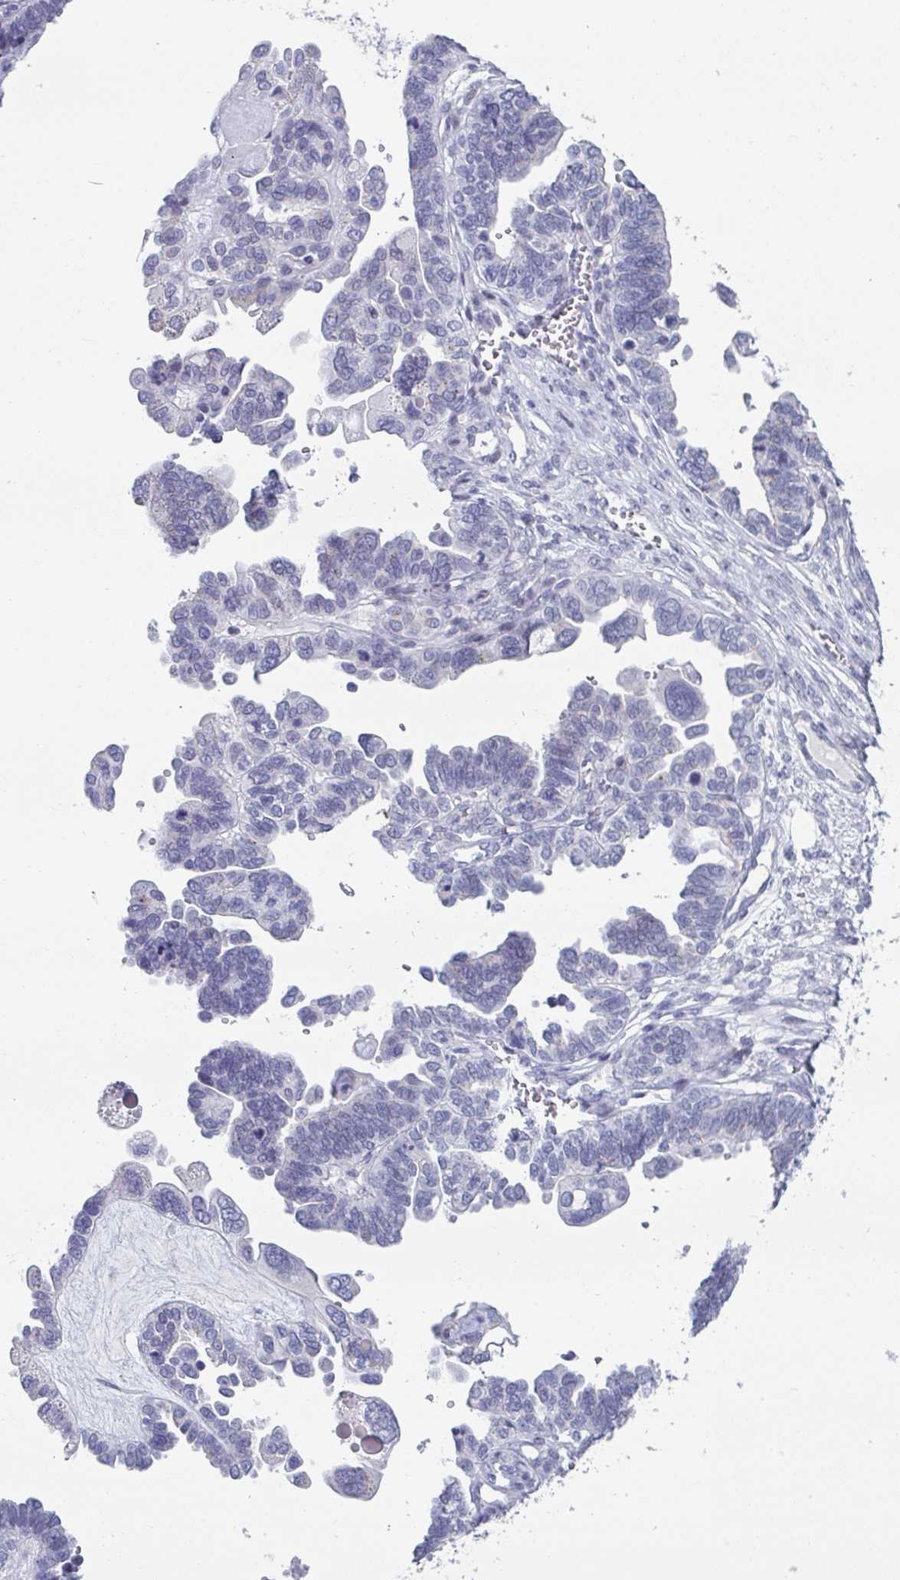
{"staining": {"intensity": "negative", "quantity": "none", "location": "none"}, "tissue": "ovarian cancer", "cell_type": "Tumor cells", "image_type": "cancer", "snomed": [{"axis": "morphology", "description": "Cystadenocarcinoma, serous, NOS"}, {"axis": "topography", "description": "Ovary"}], "caption": "Immunohistochemical staining of serous cystadenocarcinoma (ovarian) reveals no significant expression in tumor cells.", "gene": "VSIG10L", "patient": {"sex": "female", "age": 51}}